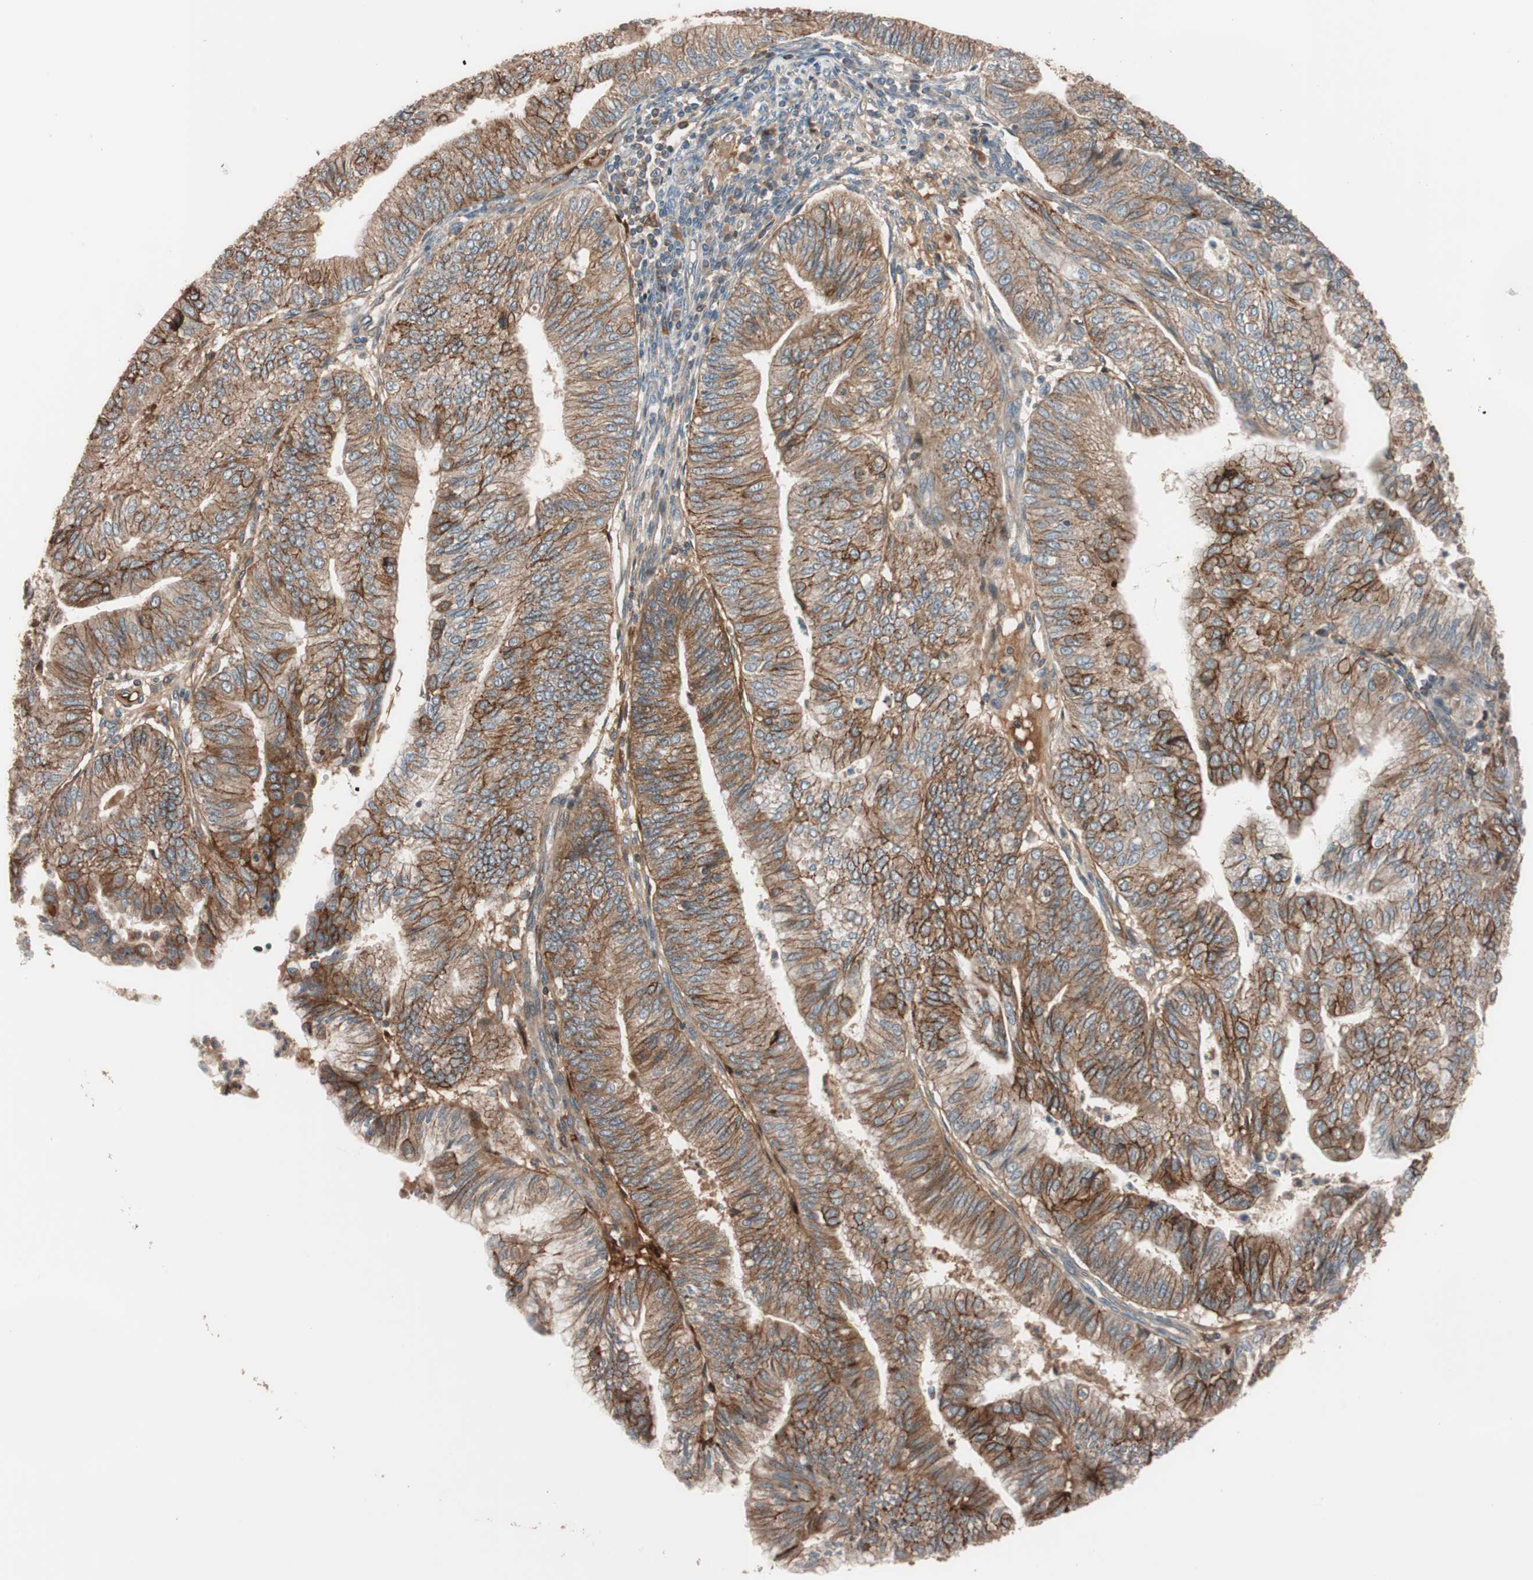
{"staining": {"intensity": "strong", "quantity": ">75%", "location": "cytoplasmic/membranous"}, "tissue": "endometrial cancer", "cell_type": "Tumor cells", "image_type": "cancer", "snomed": [{"axis": "morphology", "description": "Adenocarcinoma, NOS"}, {"axis": "topography", "description": "Endometrium"}], "caption": "Protein expression analysis of adenocarcinoma (endometrial) reveals strong cytoplasmic/membranous positivity in approximately >75% of tumor cells. Nuclei are stained in blue.", "gene": "SDC4", "patient": {"sex": "female", "age": 59}}